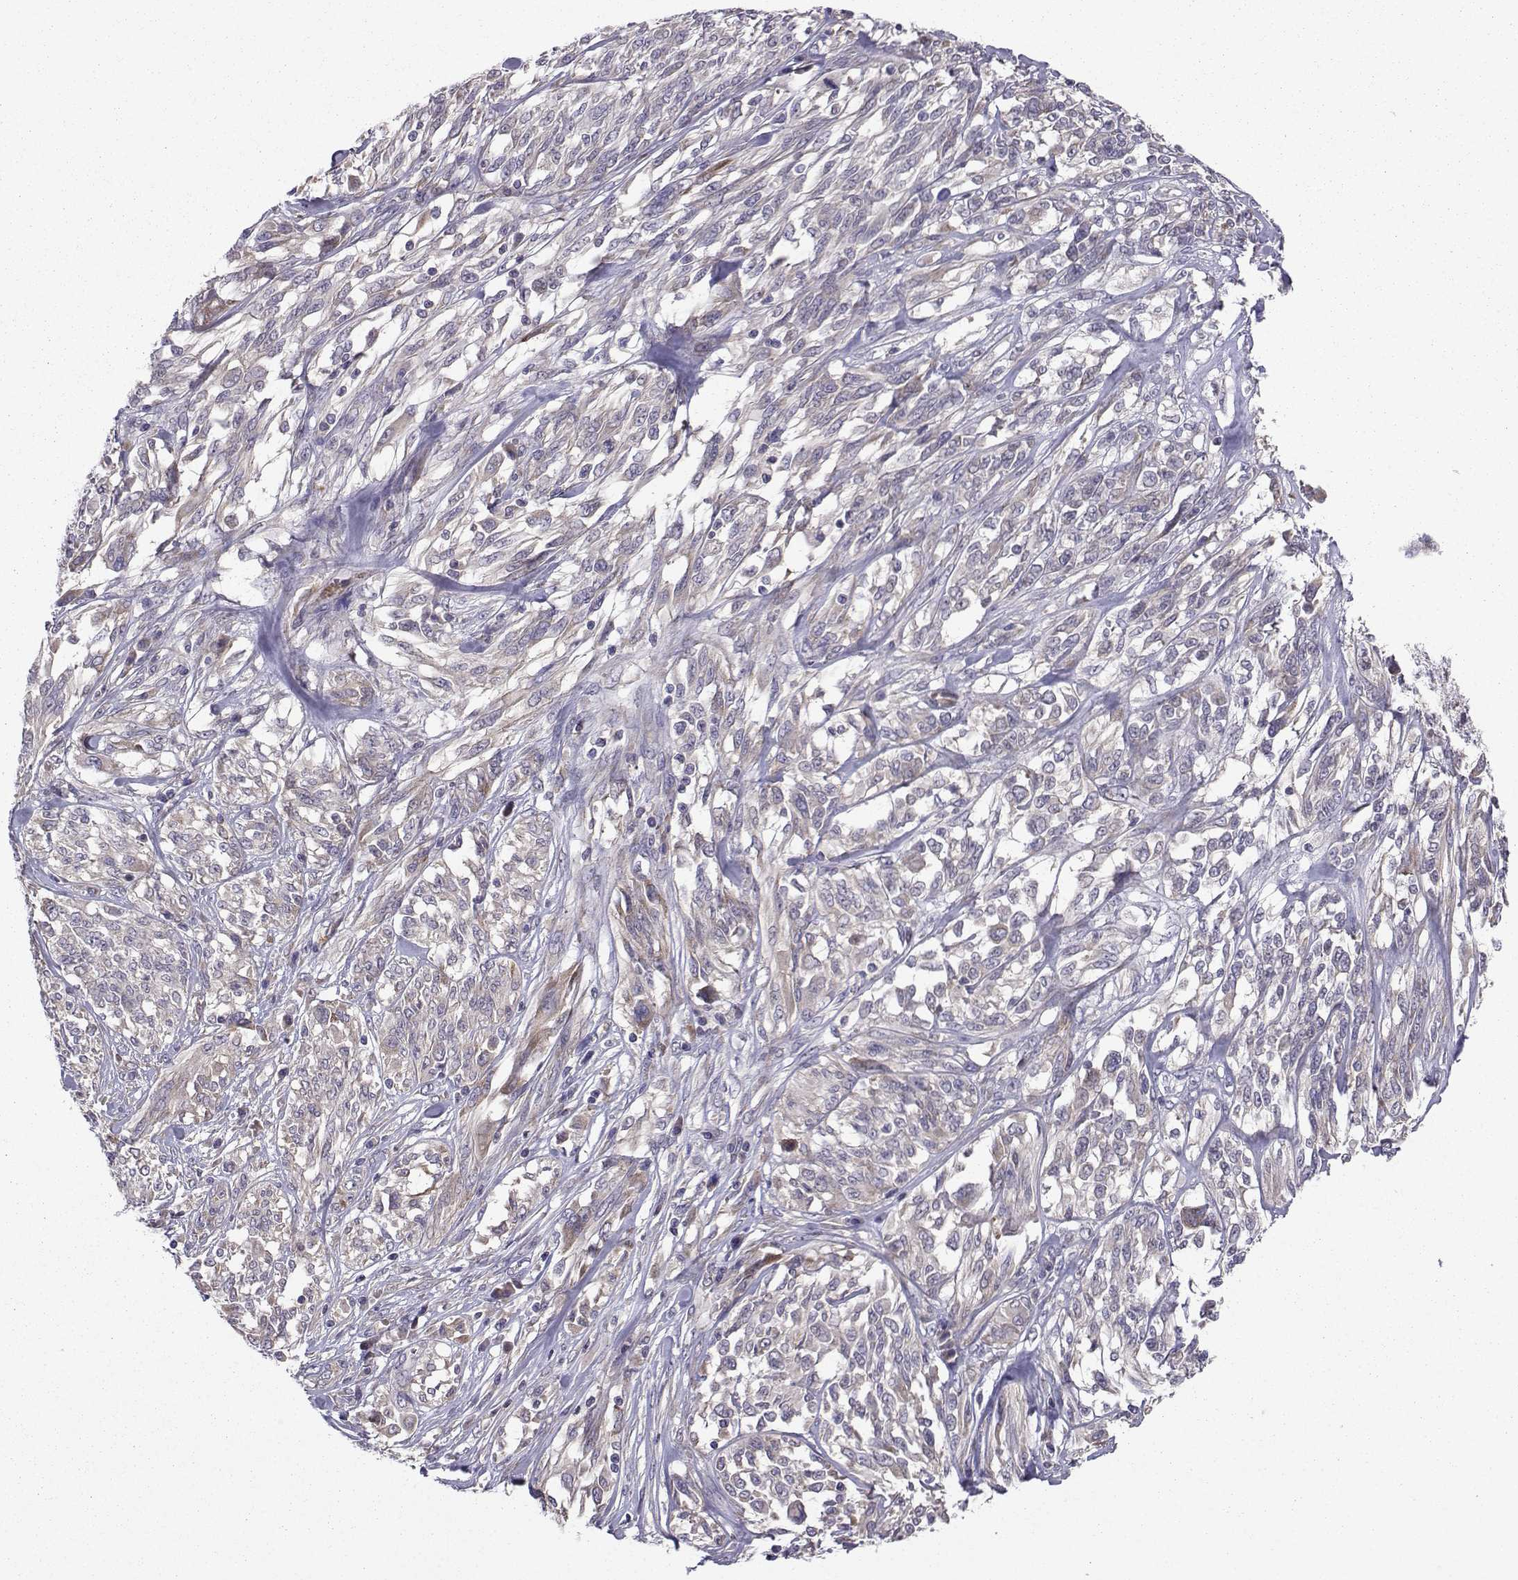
{"staining": {"intensity": "weak", "quantity": "<25%", "location": "cytoplasmic/membranous"}, "tissue": "melanoma", "cell_type": "Tumor cells", "image_type": "cancer", "snomed": [{"axis": "morphology", "description": "Malignant melanoma, NOS"}, {"axis": "topography", "description": "Skin"}], "caption": "Immunohistochemical staining of melanoma demonstrates no significant expression in tumor cells.", "gene": "STXBP5", "patient": {"sex": "female", "age": 91}}